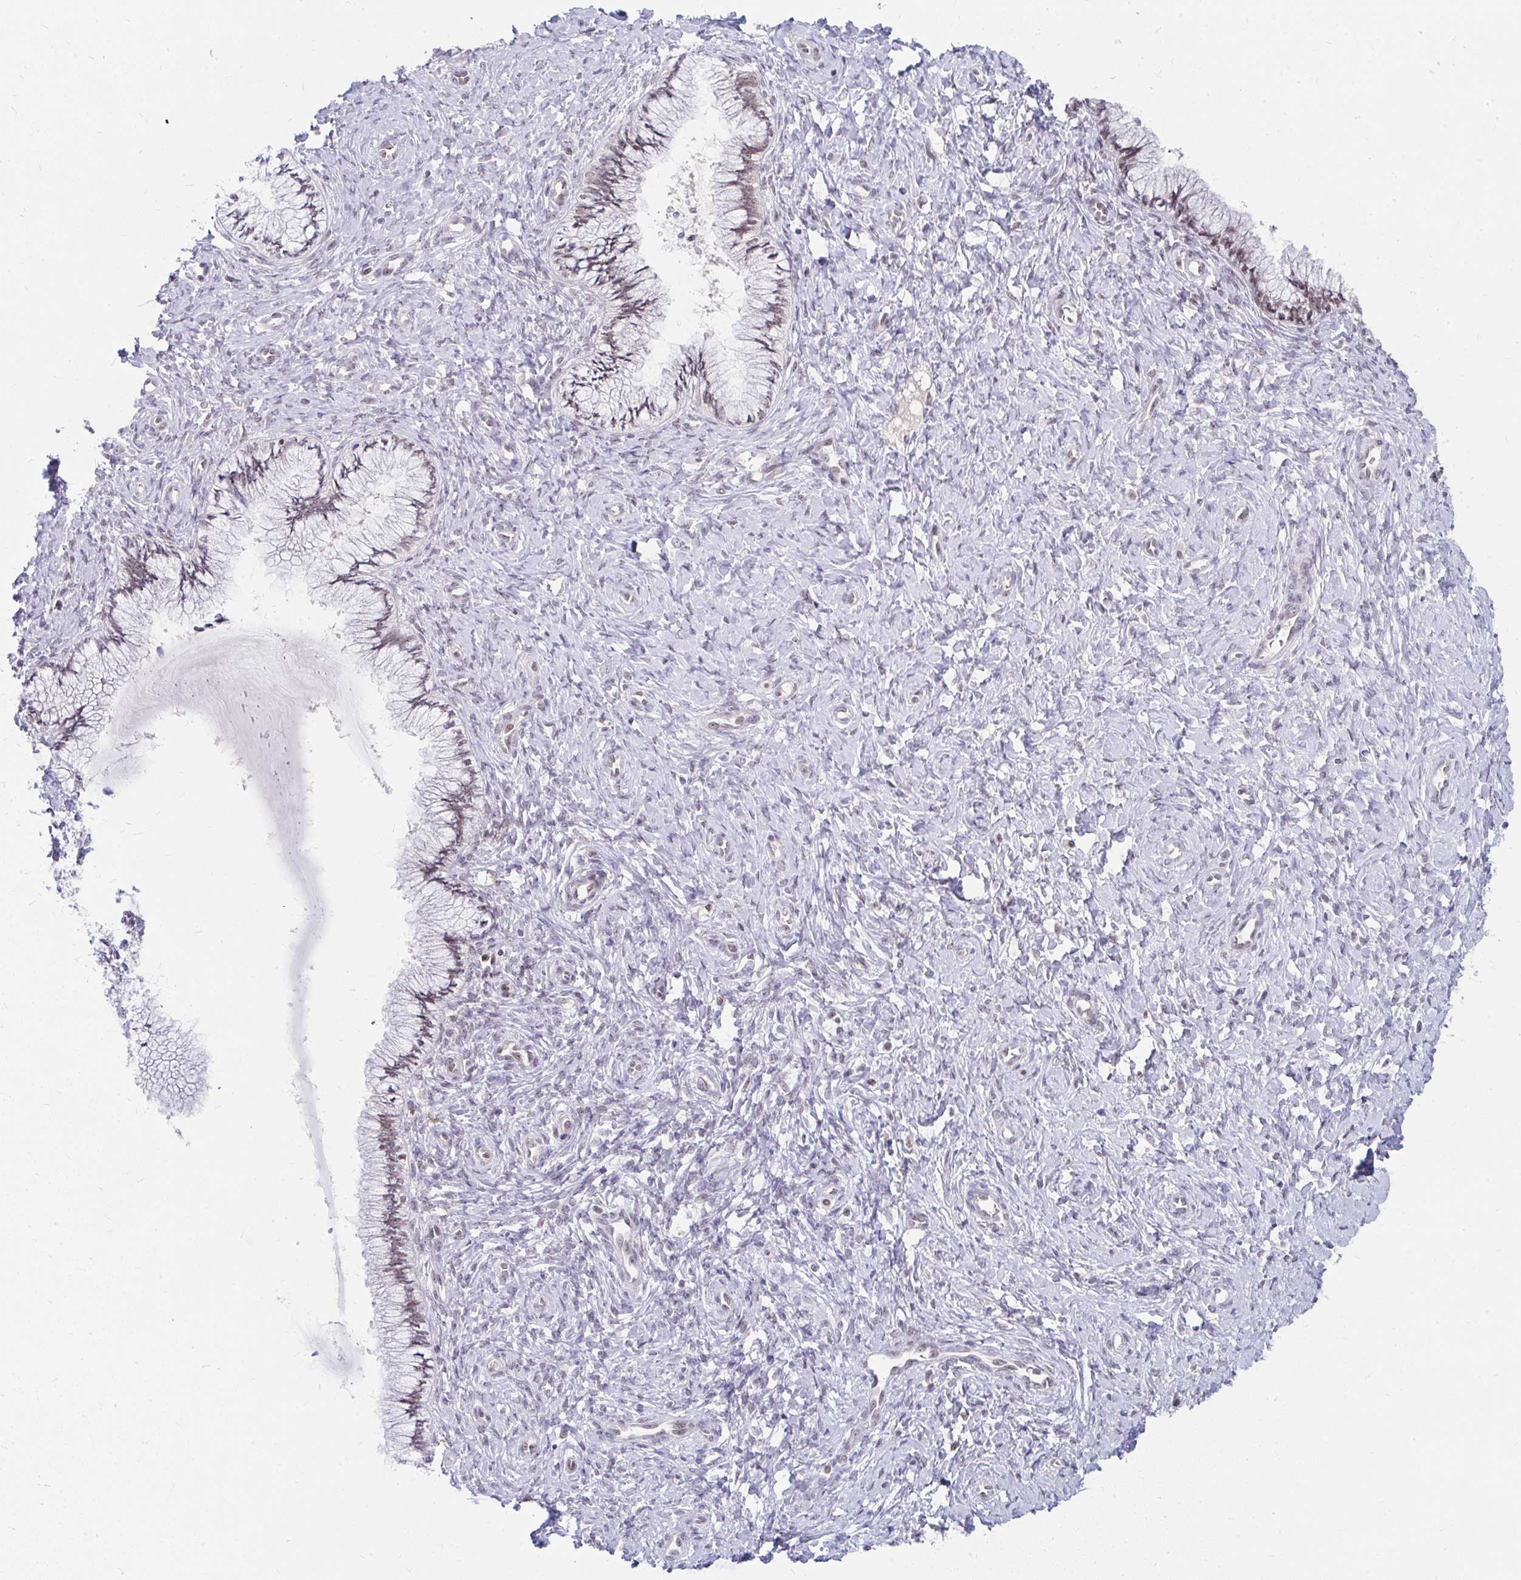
{"staining": {"intensity": "weak", "quantity": "25%-75%", "location": "nuclear"}, "tissue": "cervix", "cell_type": "Glandular cells", "image_type": "normal", "snomed": [{"axis": "morphology", "description": "Normal tissue, NOS"}, {"axis": "topography", "description": "Cervix"}], "caption": "Cervix stained with immunohistochemistry (IHC) reveals weak nuclear staining in approximately 25%-75% of glandular cells.", "gene": "GTF2H1", "patient": {"sex": "female", "age": 37}}